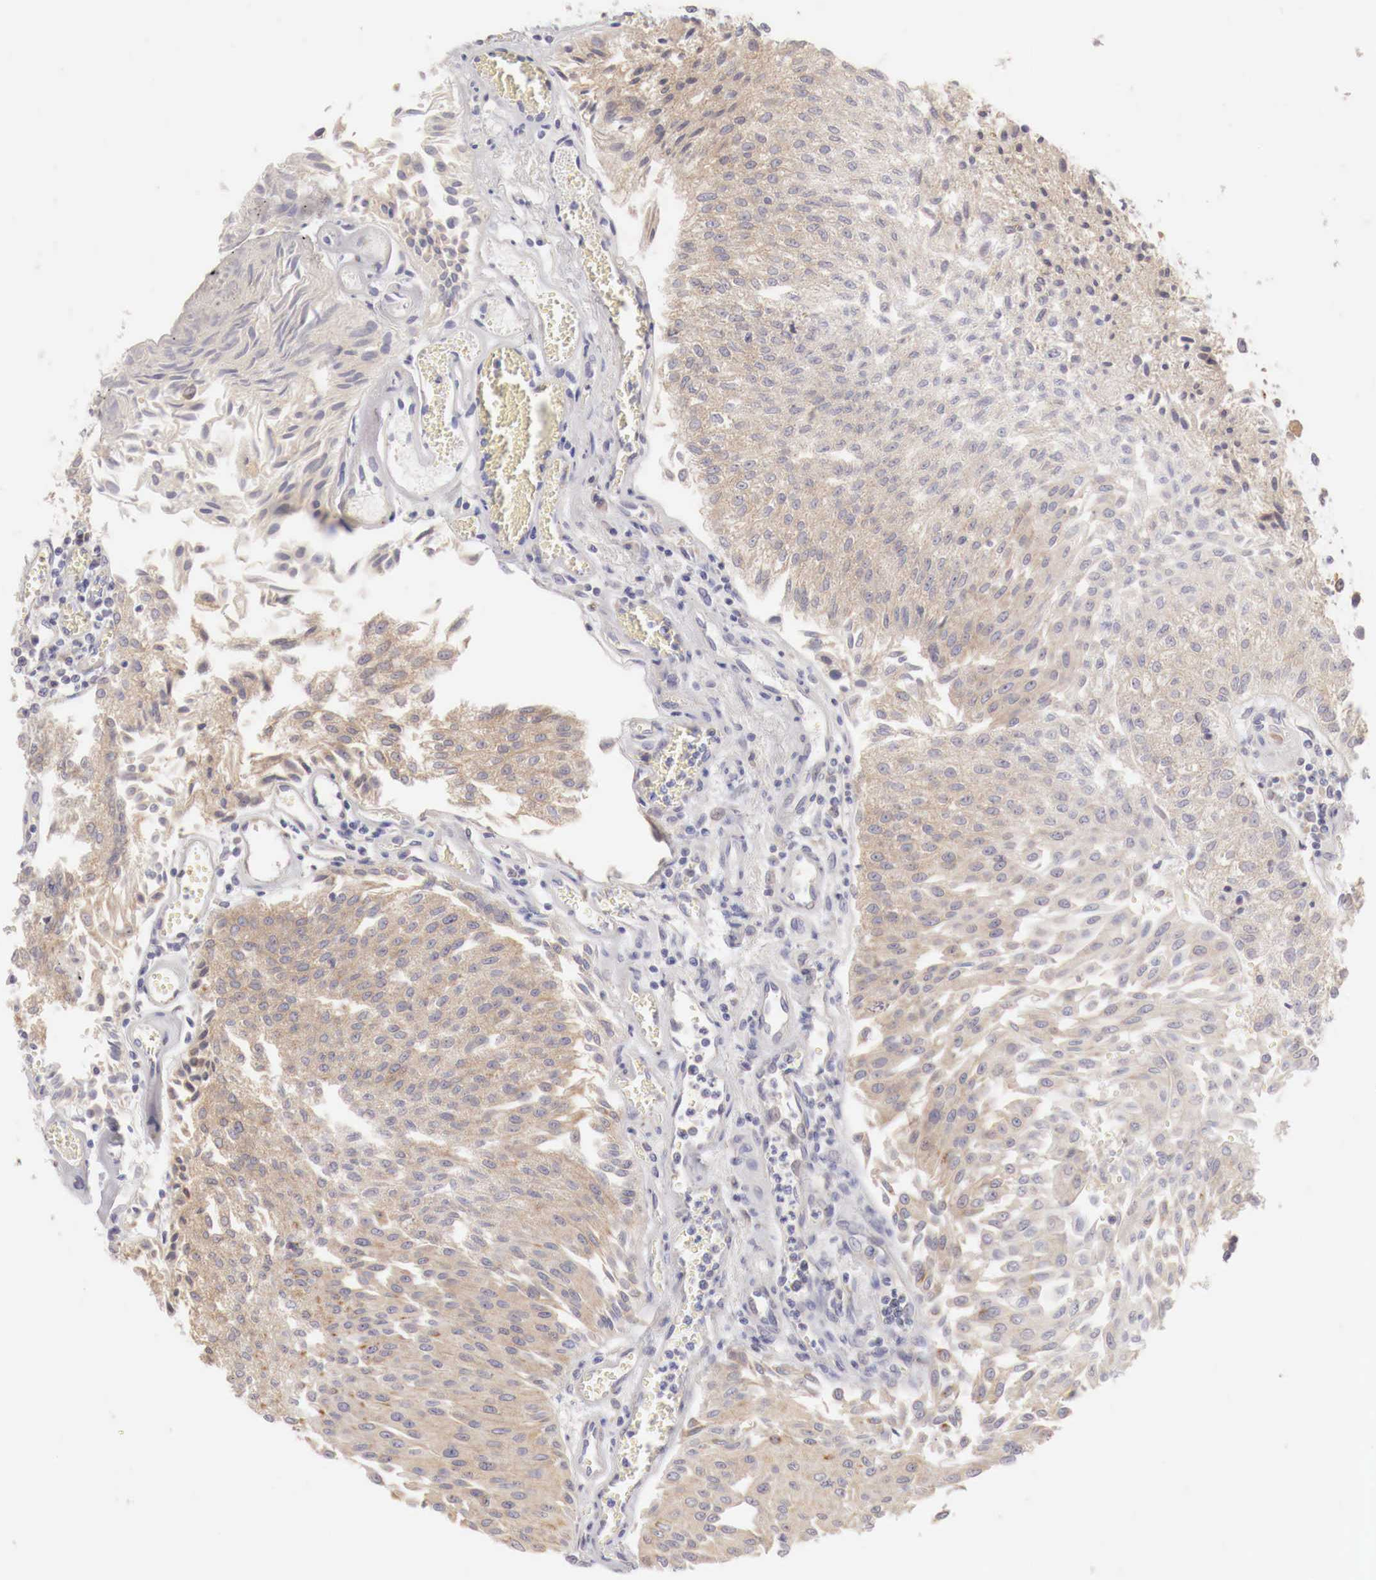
{"staining": {"intensity": "moderate", "quantity": ">75%", "location": "cytoplasmic/membranous"}, "tissue": "urothelial cancer", "cell_type": "Tumor cells", "image_type": "cancer", "snomed": [{"axis": "morphology", "description": "Urothelial carcinoma, Low grade"}, {"axis": "topography", "description": "Urinary bladder"}], "caption": "Tumor cells display medium levels of moderate cytoplasmic/membranous positivity in approximately >75% of cells in urothelial cancer.", "gene": "NSDHL", "patient": {"sex": "male", "age": 86}}